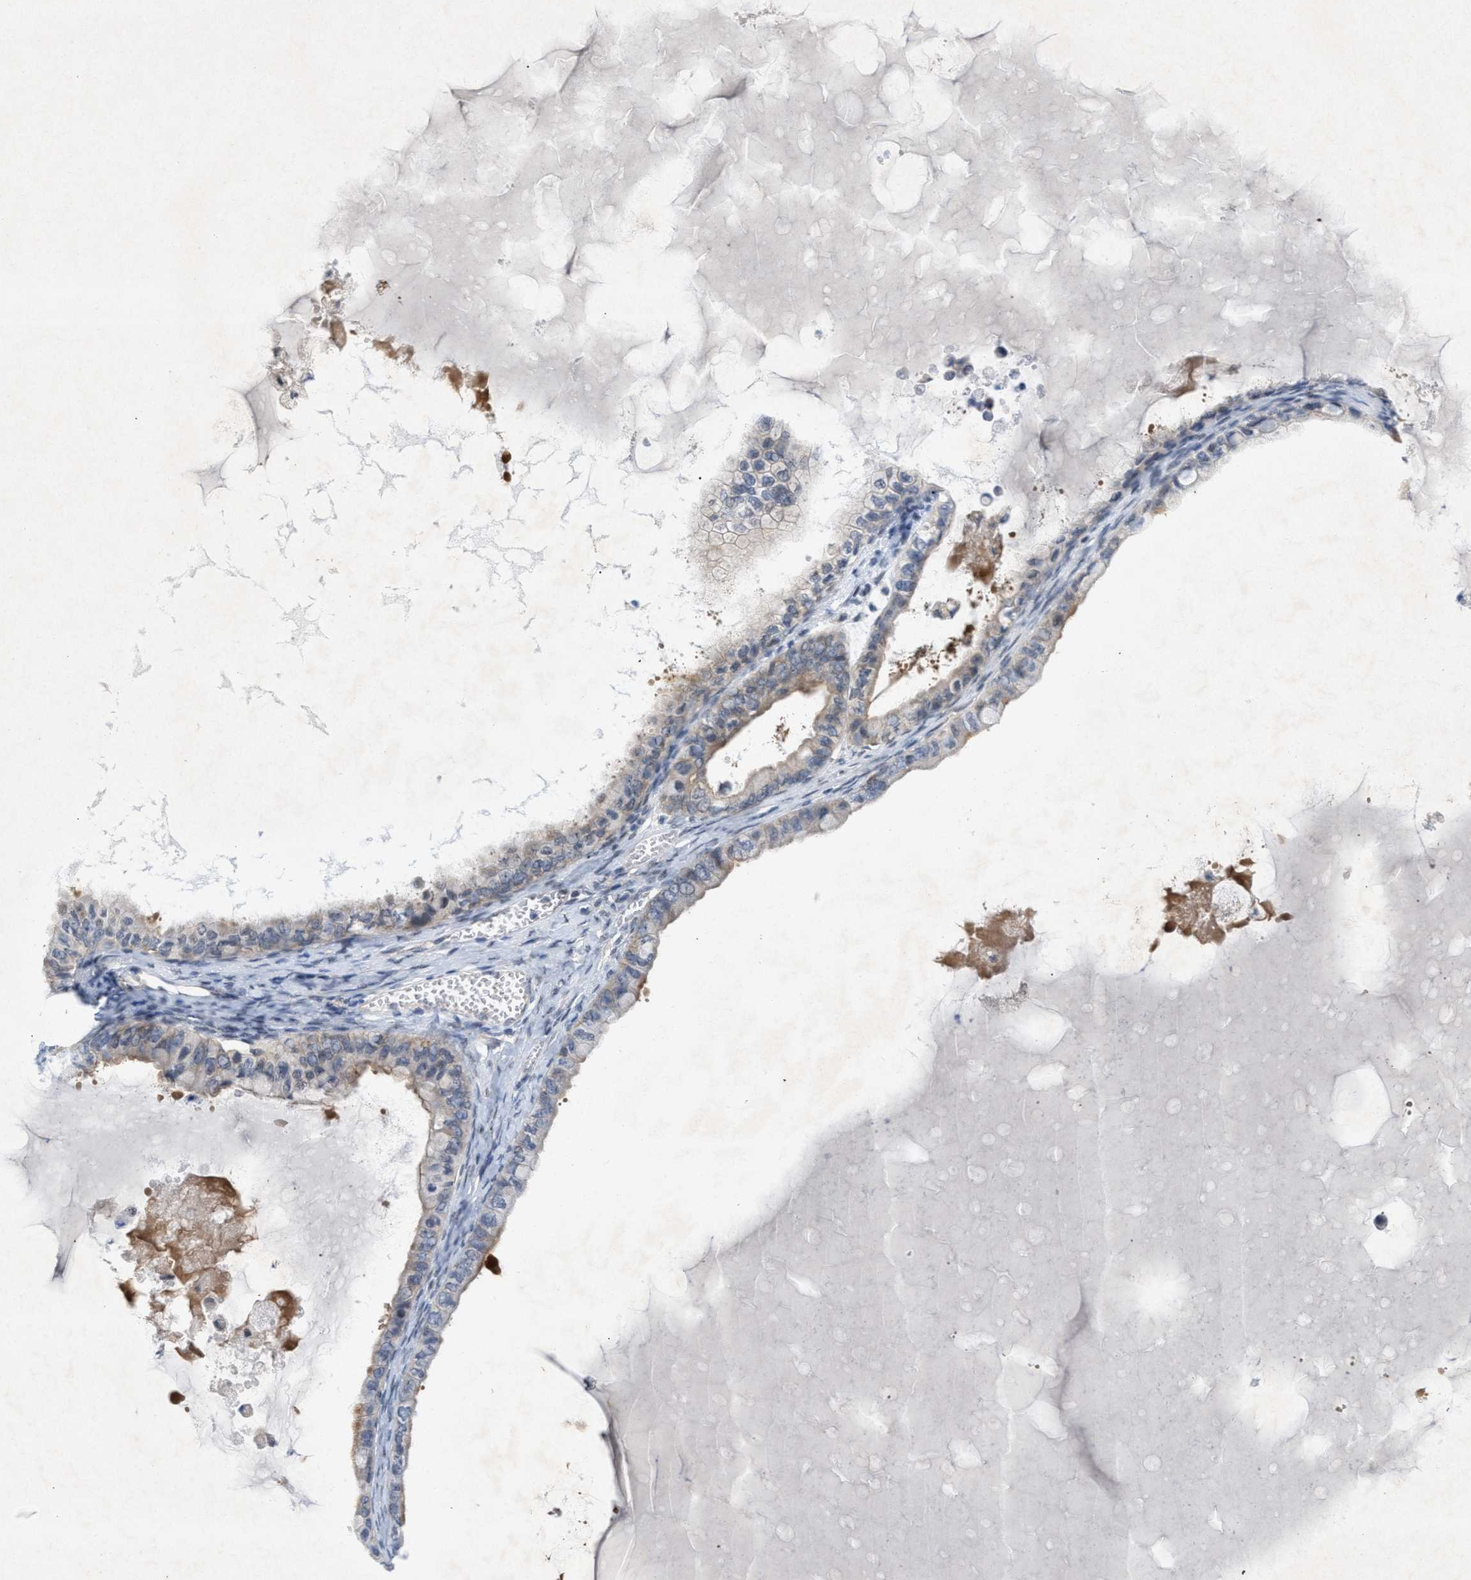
{"staining": {"intensity": "weak", "quantity": "<25%", "location": "cytoplasmic/membranous"}, "tissue": "ovarian cancer", "cell_type": "Tumor cells", "image_type": "cancer", "snomed": [{"axis": "morphology", "description": "Cystadenocarcinoma, mucinous, NOS"}, {"axis": "topography", "description": "Ovary"}], "caption": "An image of mucinous cystadenocarcinoma (ovarian) stained for a protein exhibits no brown staining in tumor cells.", "gene": "WIPI2", "patient": {"sex": "female", "age": 80}}